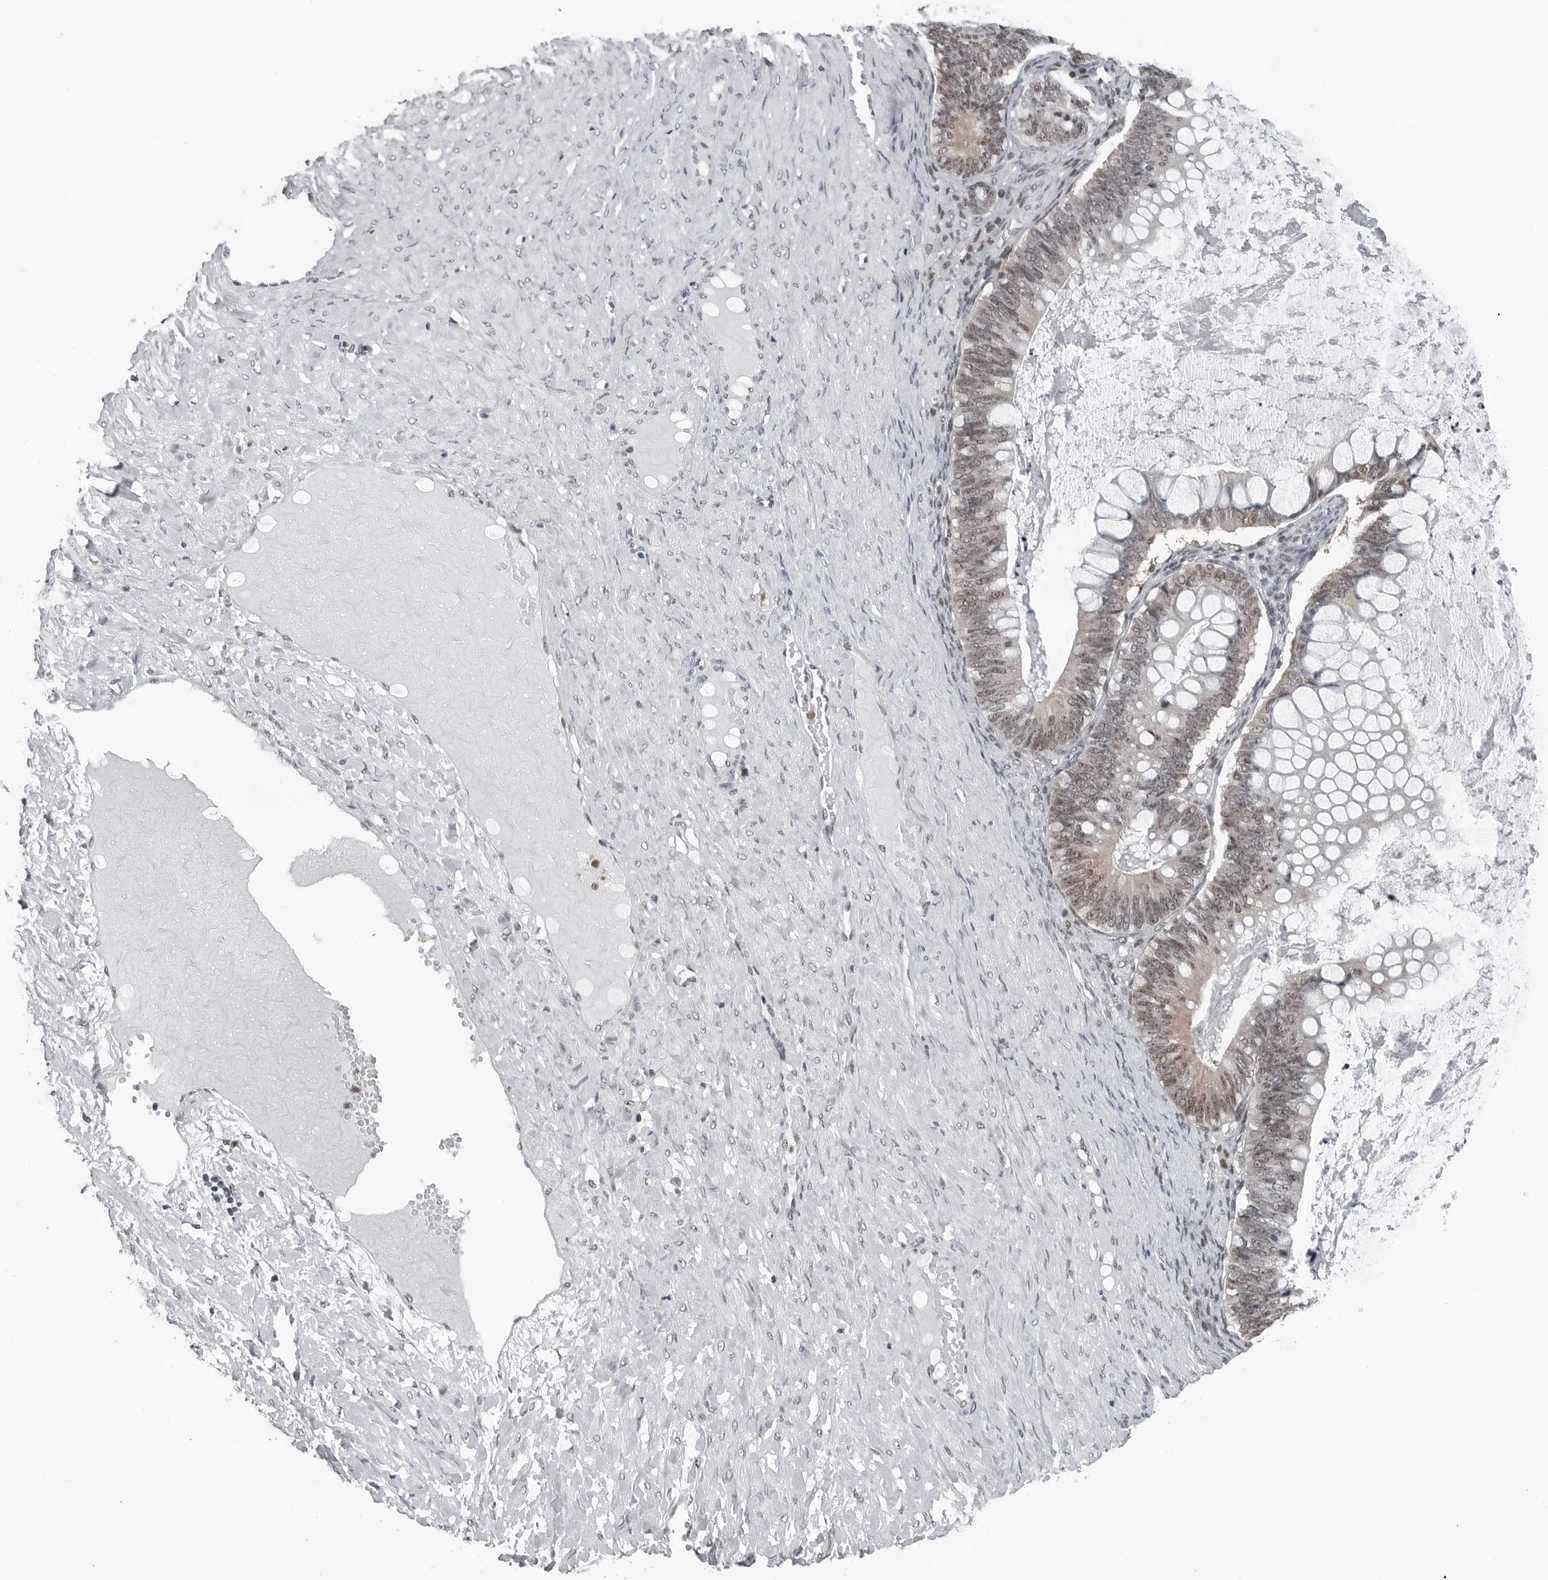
{"staining": {"intensity": "weak", "quantity": ">75%", "location": "nuclear"}, "tissue": "ovarian cancer", "cell_type": "Tumor cells", "image_type": "cancer", "snomed": [{"axis": "morphology", "description": "Cystadenocarcinoma, mucinous, NOS"}, {"axis": "topography", "description": "Ovary"}], "caption": "Protein staining reveals weak nuclear expression in about >75% of tumor cells in ovarian mucinous cystadenocarcinoma. (DAB (3,3'-diaminobenzidine) IHC, brown staining for protein, blue staining for nuclei).", "gene": "AKR1A1", "patient": {"sex": "female", "age": 61}}